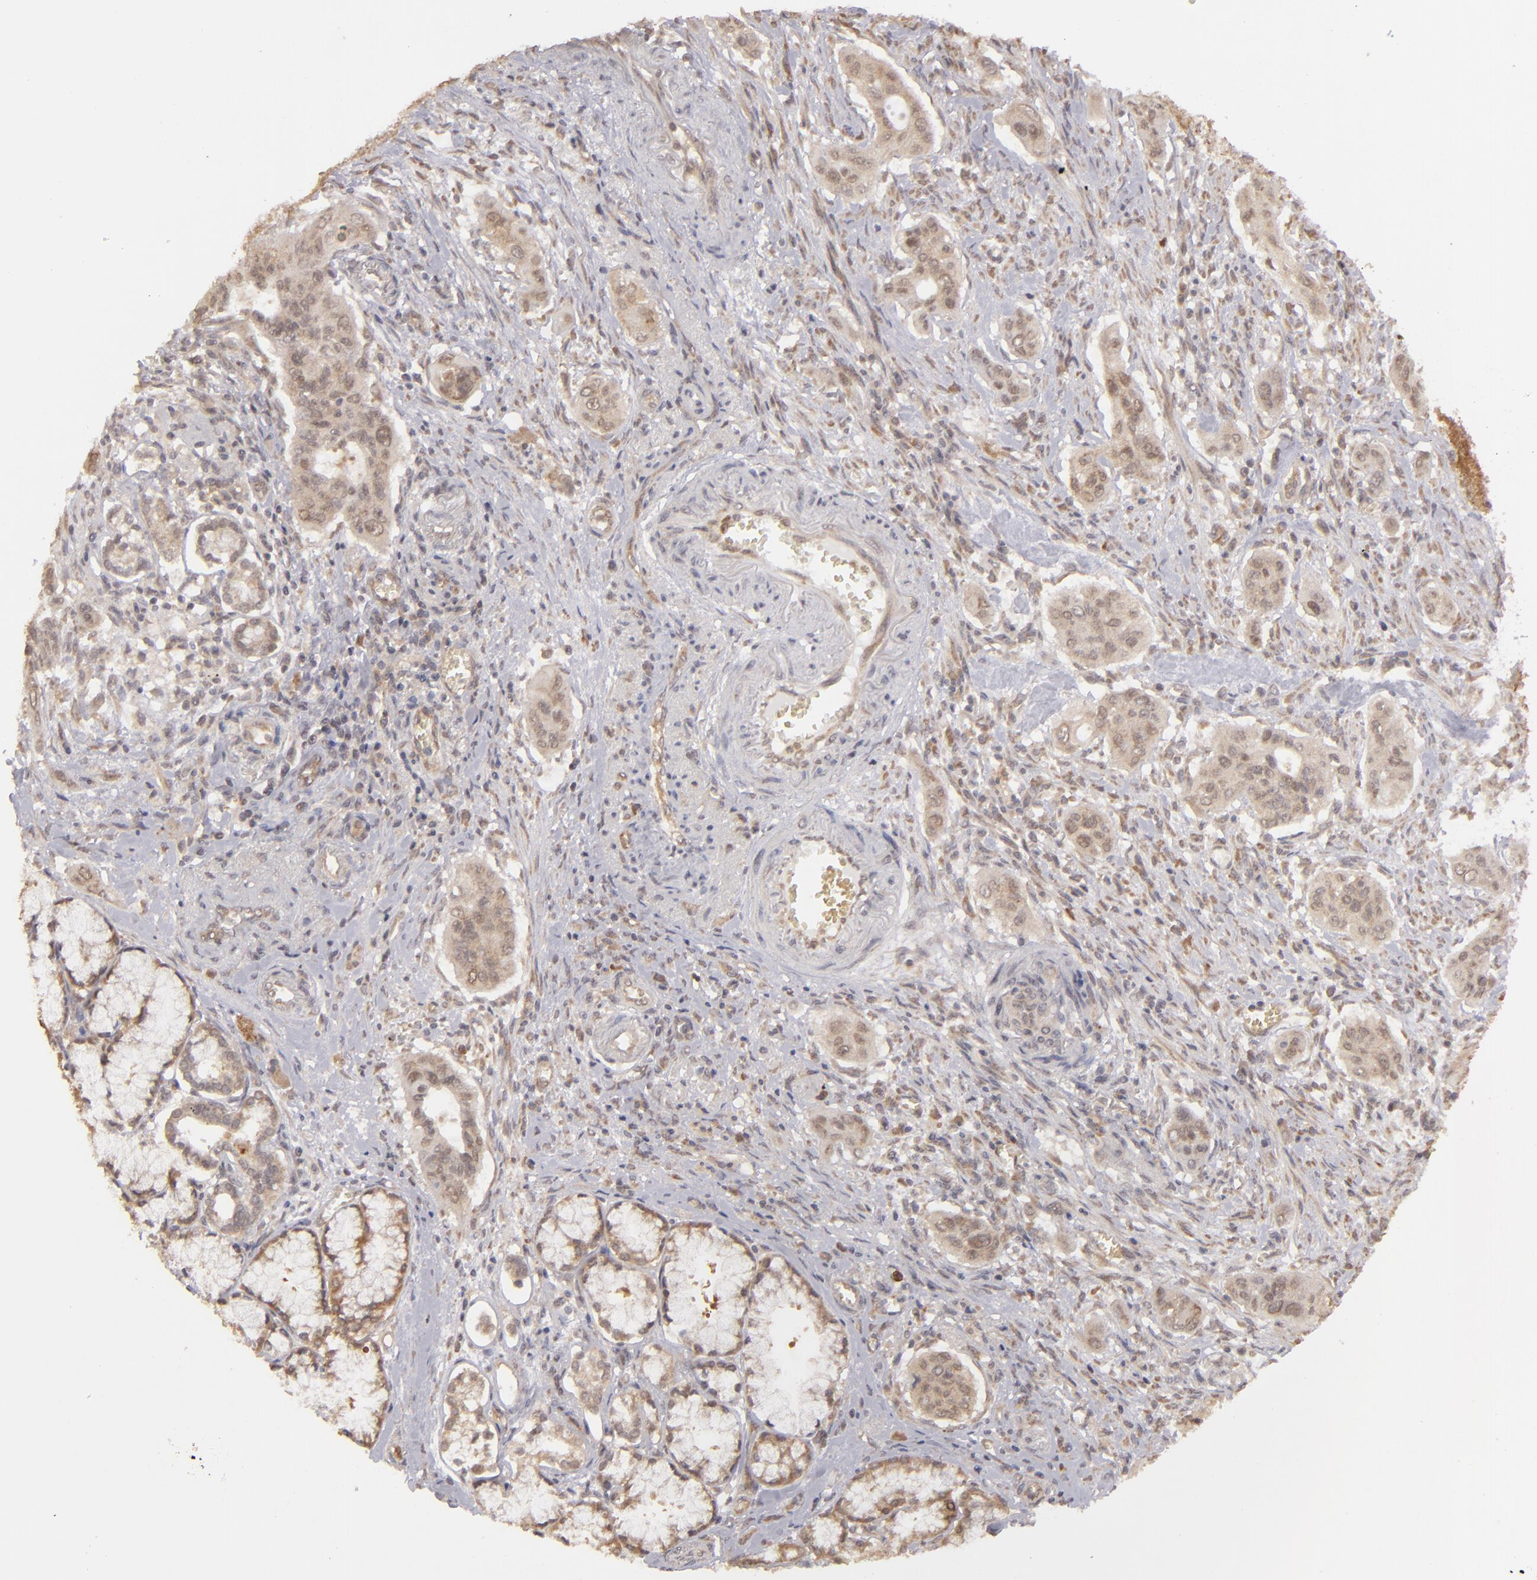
{"staining": {"intensity": "moderate", "quantity": ">75%", "location": "cytoplasmic/membranous"}, "tissue": "pancreatic cancer", "cell_type": "Tumor cells", "image_type": "cancer", "snomed": [{"axis": "morphology", "description": "Adenocarcinoma, NOS"}, {"axis": "topography", "description": "Pancreas"}], "caption": "Protein staining demonstrates moderate cytoplasmic/membranous positivity in about >75% of tumor cells in pancreatic cancer (adenocarcinoma). (DAB (3,3'-diaminobenzidine) = brown stain, brightfield microscopy at high magnification).", "gene": "MAPK3", "patient": {"sex": "male", "age": 77}}